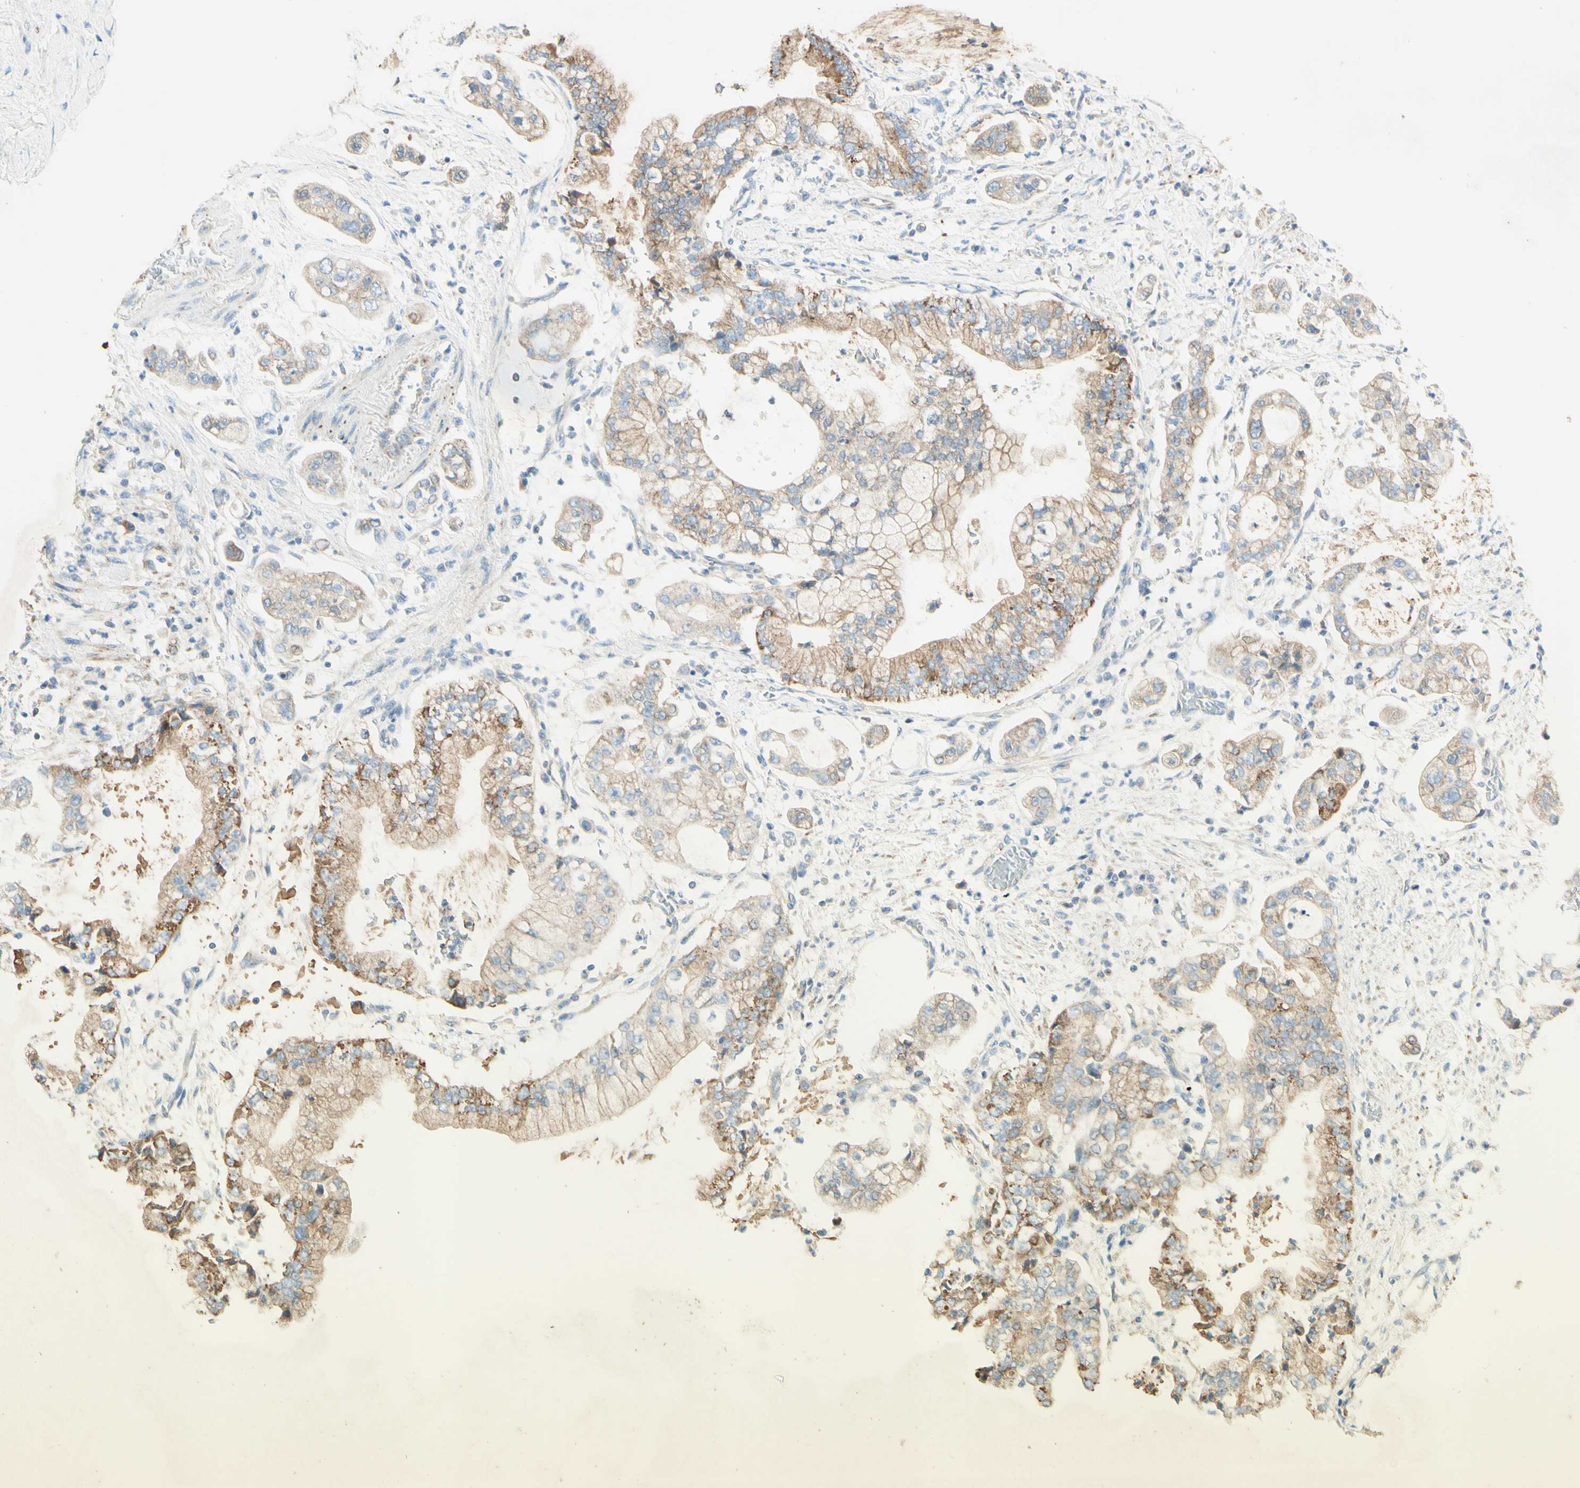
{"staining": {"intensity": "moderate", "quantity": ">75%", "location": "cytoplasmic/membranous"}, "tissue": "stomach cancer", "cell_type": "Tumor cells", "image_type": "cancer", "snomed": [{"axis": "morphology", "description": "Adenocarcinoma, NOS"}, {"axis": "topography", "description": "Stomach"}], "caption": "DAB (3,3'-diaminobenzidine) immunohistochemical staining of stomach adenocarcinoma reveals moderate cytoplasmic/membranous protein staining in about >75% of tumor cells.", "gene": "ARMC10", "patient": {"sex": "male", "age": 76}}